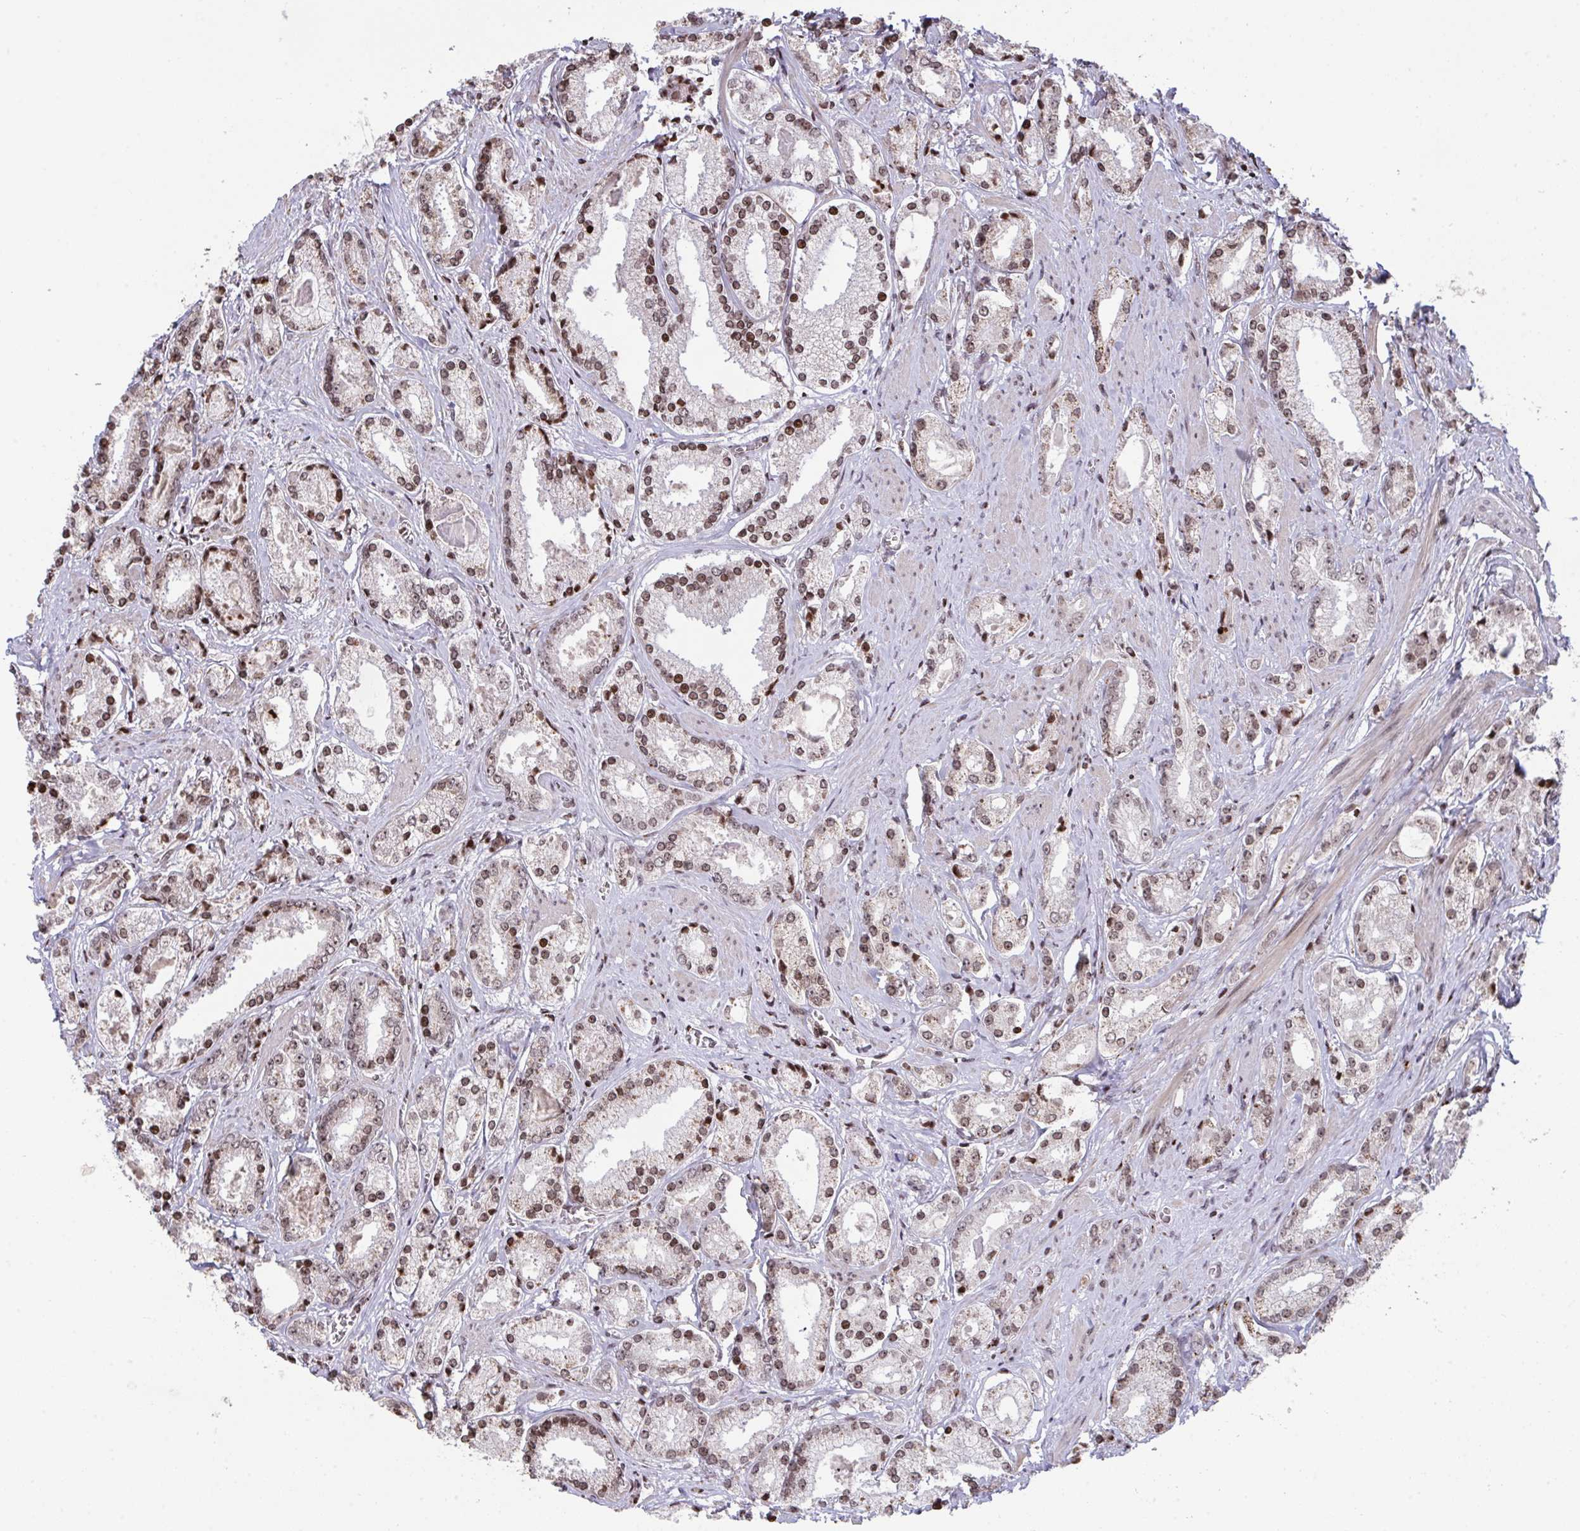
{"staining": {"intensity": "moderate", "quantity": "25%-75%", "location": "nuclear"}, "tissue": "prostate cancer", "cell_type": "Tumor cells", "image_type": "cancer", "snomed": [{"axis": "morphology", "description": "Adenocarcinoma, High grade"}, {"axis": "topography", "description": "Prostate"}], "caption": "High-magnification brightfield microscopy of prostate cancer (high-grade adenocarcinoma) stained with DAB (3,3'-diaminobenzidine) (brown) and counterstained with hematoxylin (blue). tumor cells exhibit moderate nuclear staining is identified in approximately25%-75% of cells.", "gene": "NIP7", "patient": {"sex": "male", "age": 67}}